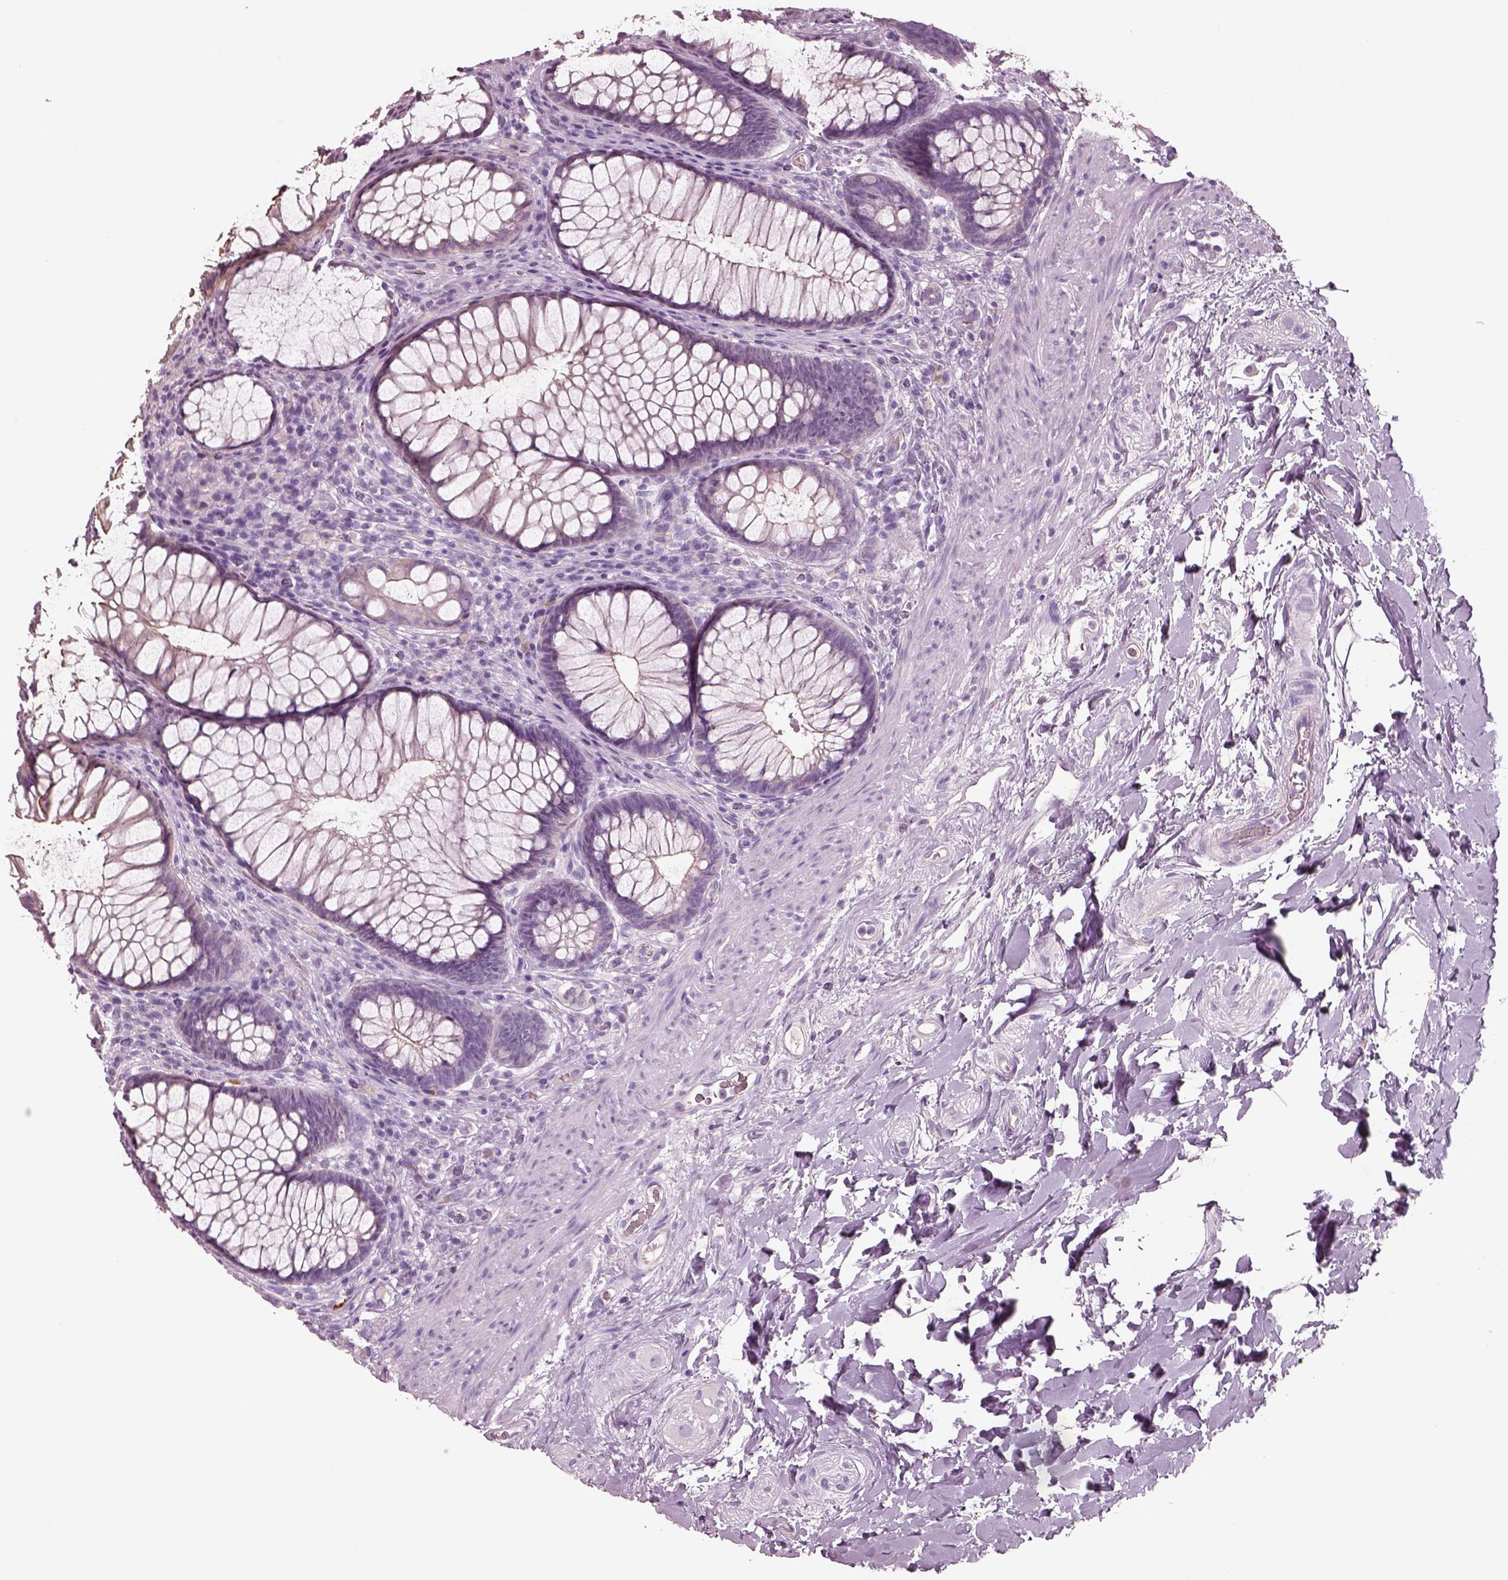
{"staining": {"intensity": "negative", "quantity": "none", "location": "none"}, "tissue": "rectum", "cell_type": "Glandular cells", "image_type": "normal", "snomed": [{"axis": "morphology", "description": "Normal tissue, NOS"}, {"axis": "topography", "description": "Smooth muscle"}, {"axis": "topography", "description": "Rectum"}], "caption": "High power microscopy image of an immunohistochemistry (IHC) image of normal rectum, revealing no significant staining in glandular cells. (Immunohistochemistry, brightfield microscopy, high magnification).", "gene": "IGLL1", "patient": {"sex": "male", "age": 53}}